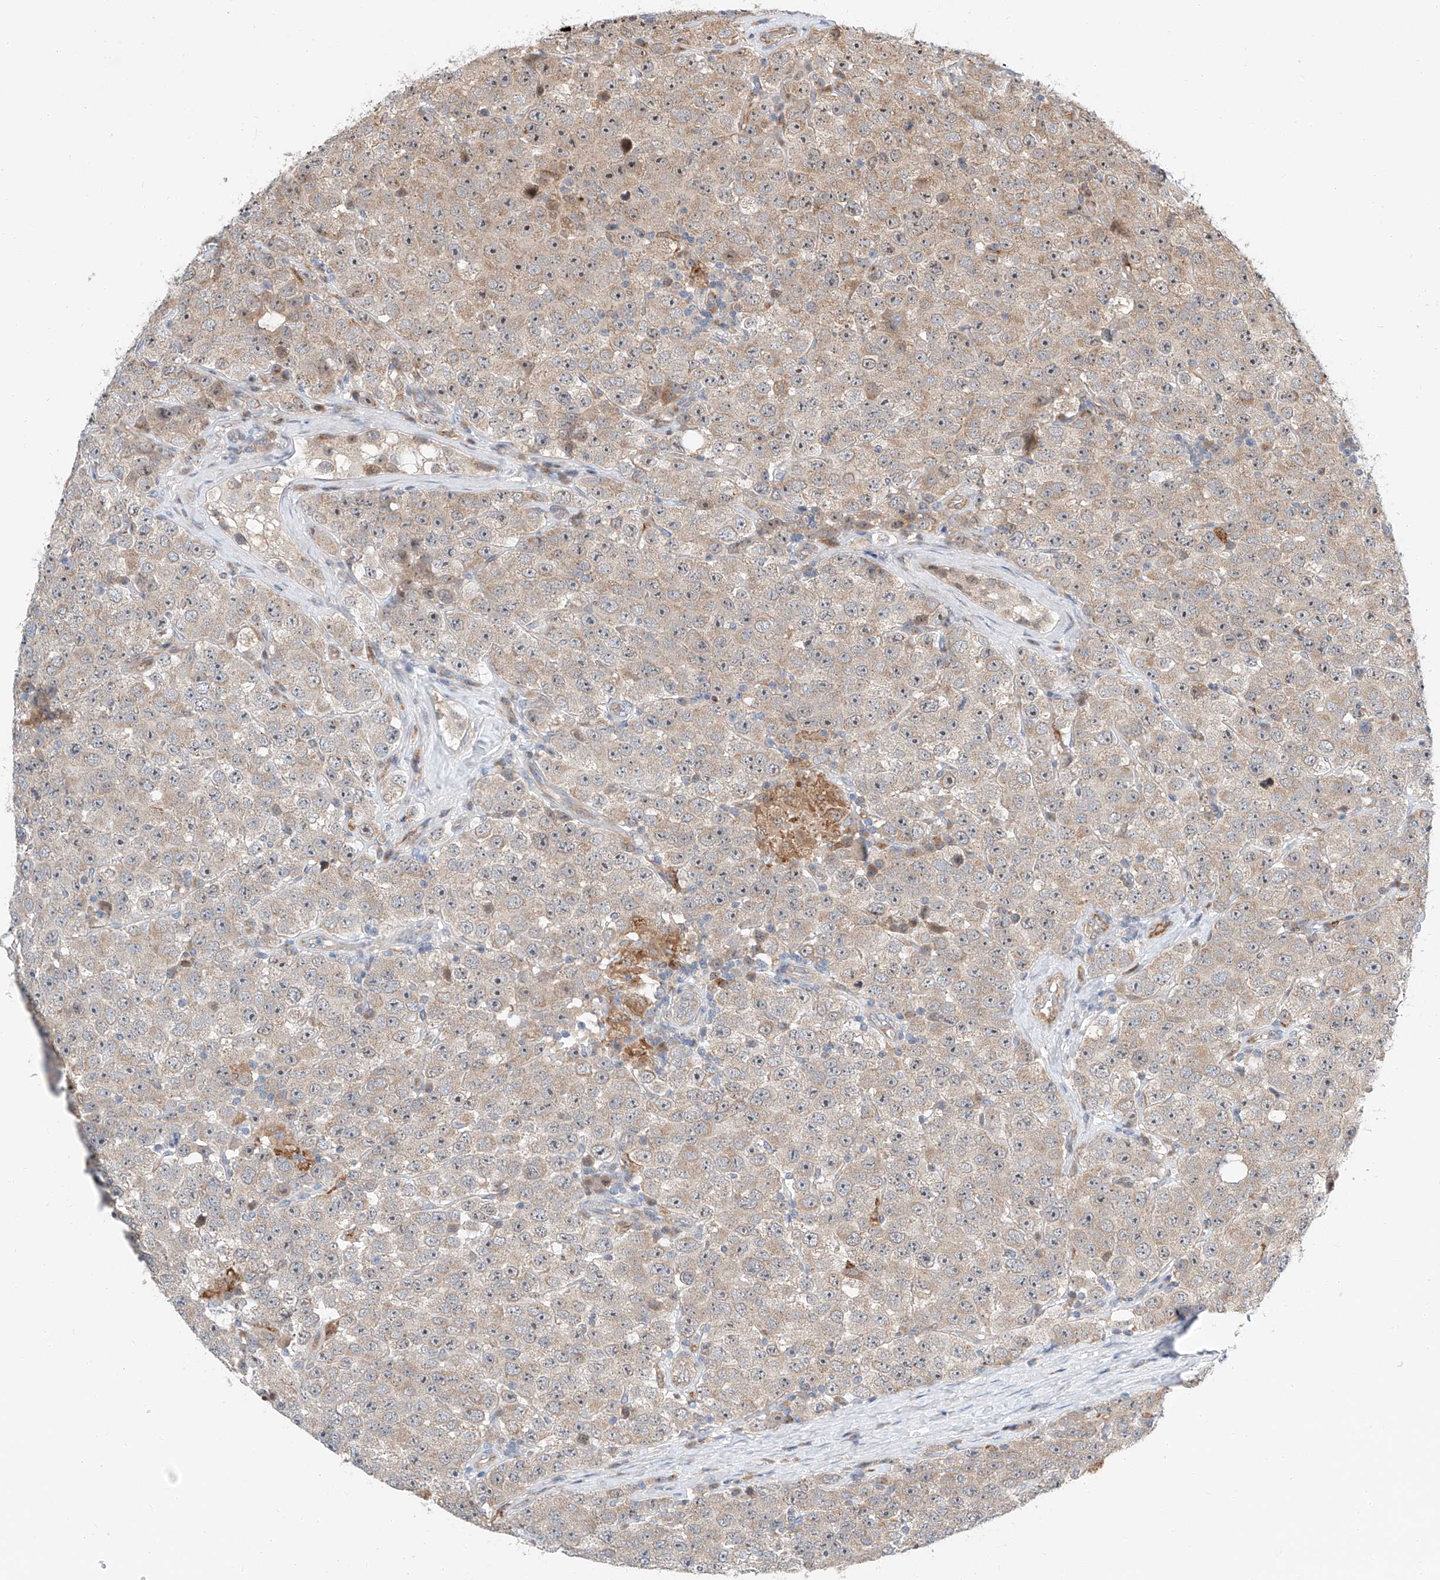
{"staining": {"intensity": "weak", "quantity": "<25%", "location": "cytoplasmic/membranous"}, "tissue": "testis cancer", "cell_type": "Tumor cells", "image_type": "cancer", "snomed": [{"axis": "morphology", "description": "Seminoma, NOS"}, {"axis": "topography", "description": "Testis"}], "caption": "This is an IHC image of testis cancer (seminoma). There is no staining in tumor cells.", "gene": "CLDND1", "patient": {"sex": "male", "age": 28}}